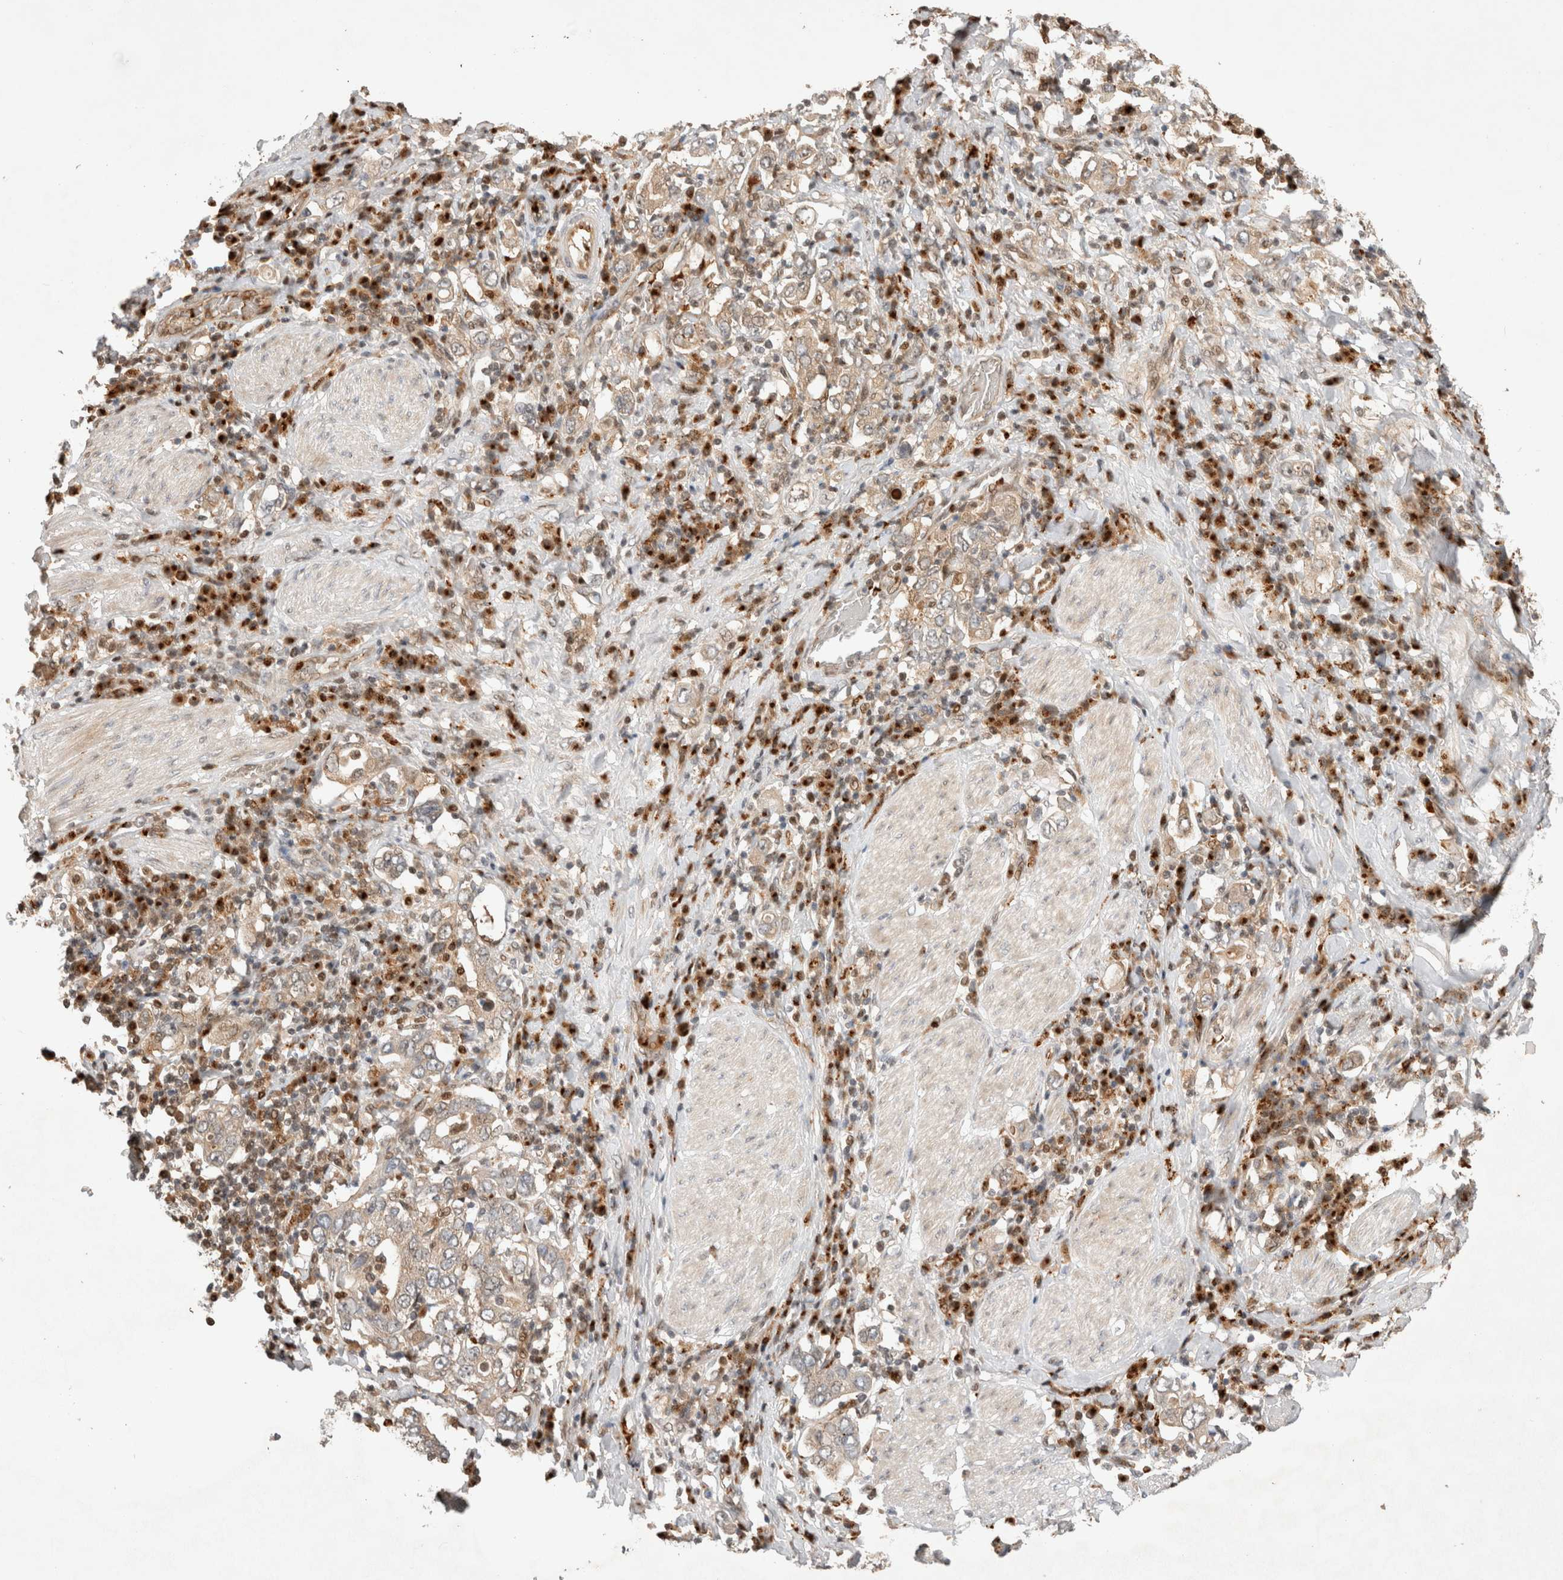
{"staining": {"intensity": "weak", "quantity": ">75%", "location": "cytoplasmic/membranous"}, "tissue": "stomach cancer", "cell_type": "Tumor cells", "image_type": "cancer", "snomed": [{"axis": "morphology", "description": "Adenocarcinoma, NOS"}, {"axis": "topography", "description": "Stomach, upper"}], "caption": "Immunohistochemistry (IHC) photomicrograph of stomach adenocarcinoma stained for a protein (brown), which shows low levels of weak cytoplasmic/membranous positivity in about >75% of tumor cells.", "gene": "OTUD6B", "patient": {"sex": "male", "age": 62}}